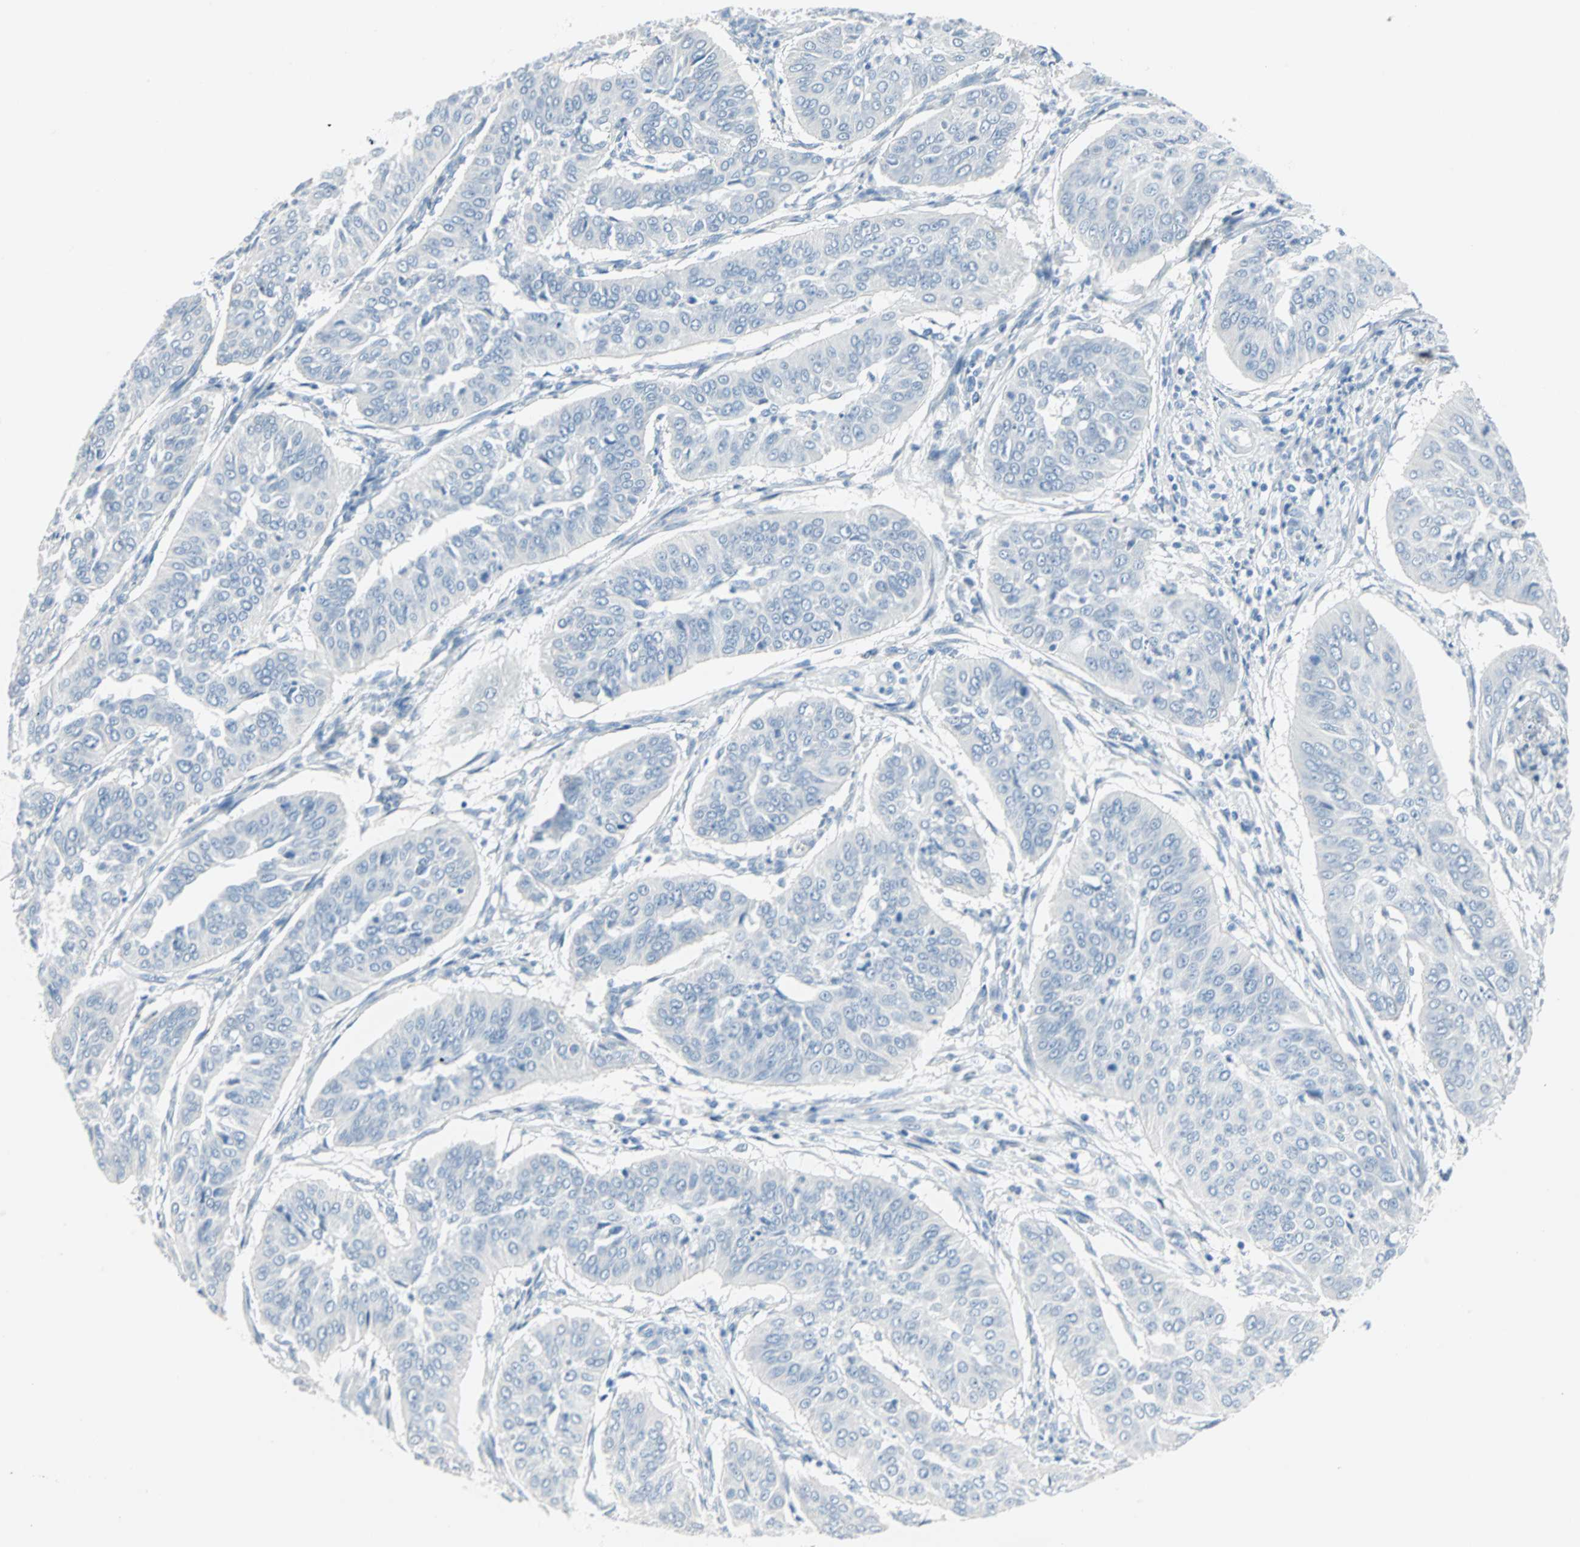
{"staining": {"intensity": "negative", "quantity": "none", "location": "none"}, "tissue": "cervical cancer", "cell_type": "Tumor cells", "image_type": "cancer", "snomed": [{"axis": "morphology", "description": "Normal tissue, NOS"}, {"axis": "morphology", "description": "Squamous cell carcinoma, NOS"}, {"axis": "topography", "description": "Cervix"}], "caption": "IHC of human cervical cancer reveals no expression in tumor cells. The staining was performed using DAB (3,3'-diaminobenzidine) to visualize the protein expression in brown, while the nuclei were stained in blue with hematoxylin (Magnification: 20x).", "gene": "STX1A", "patient": {"sex": "female", "age": 39}}